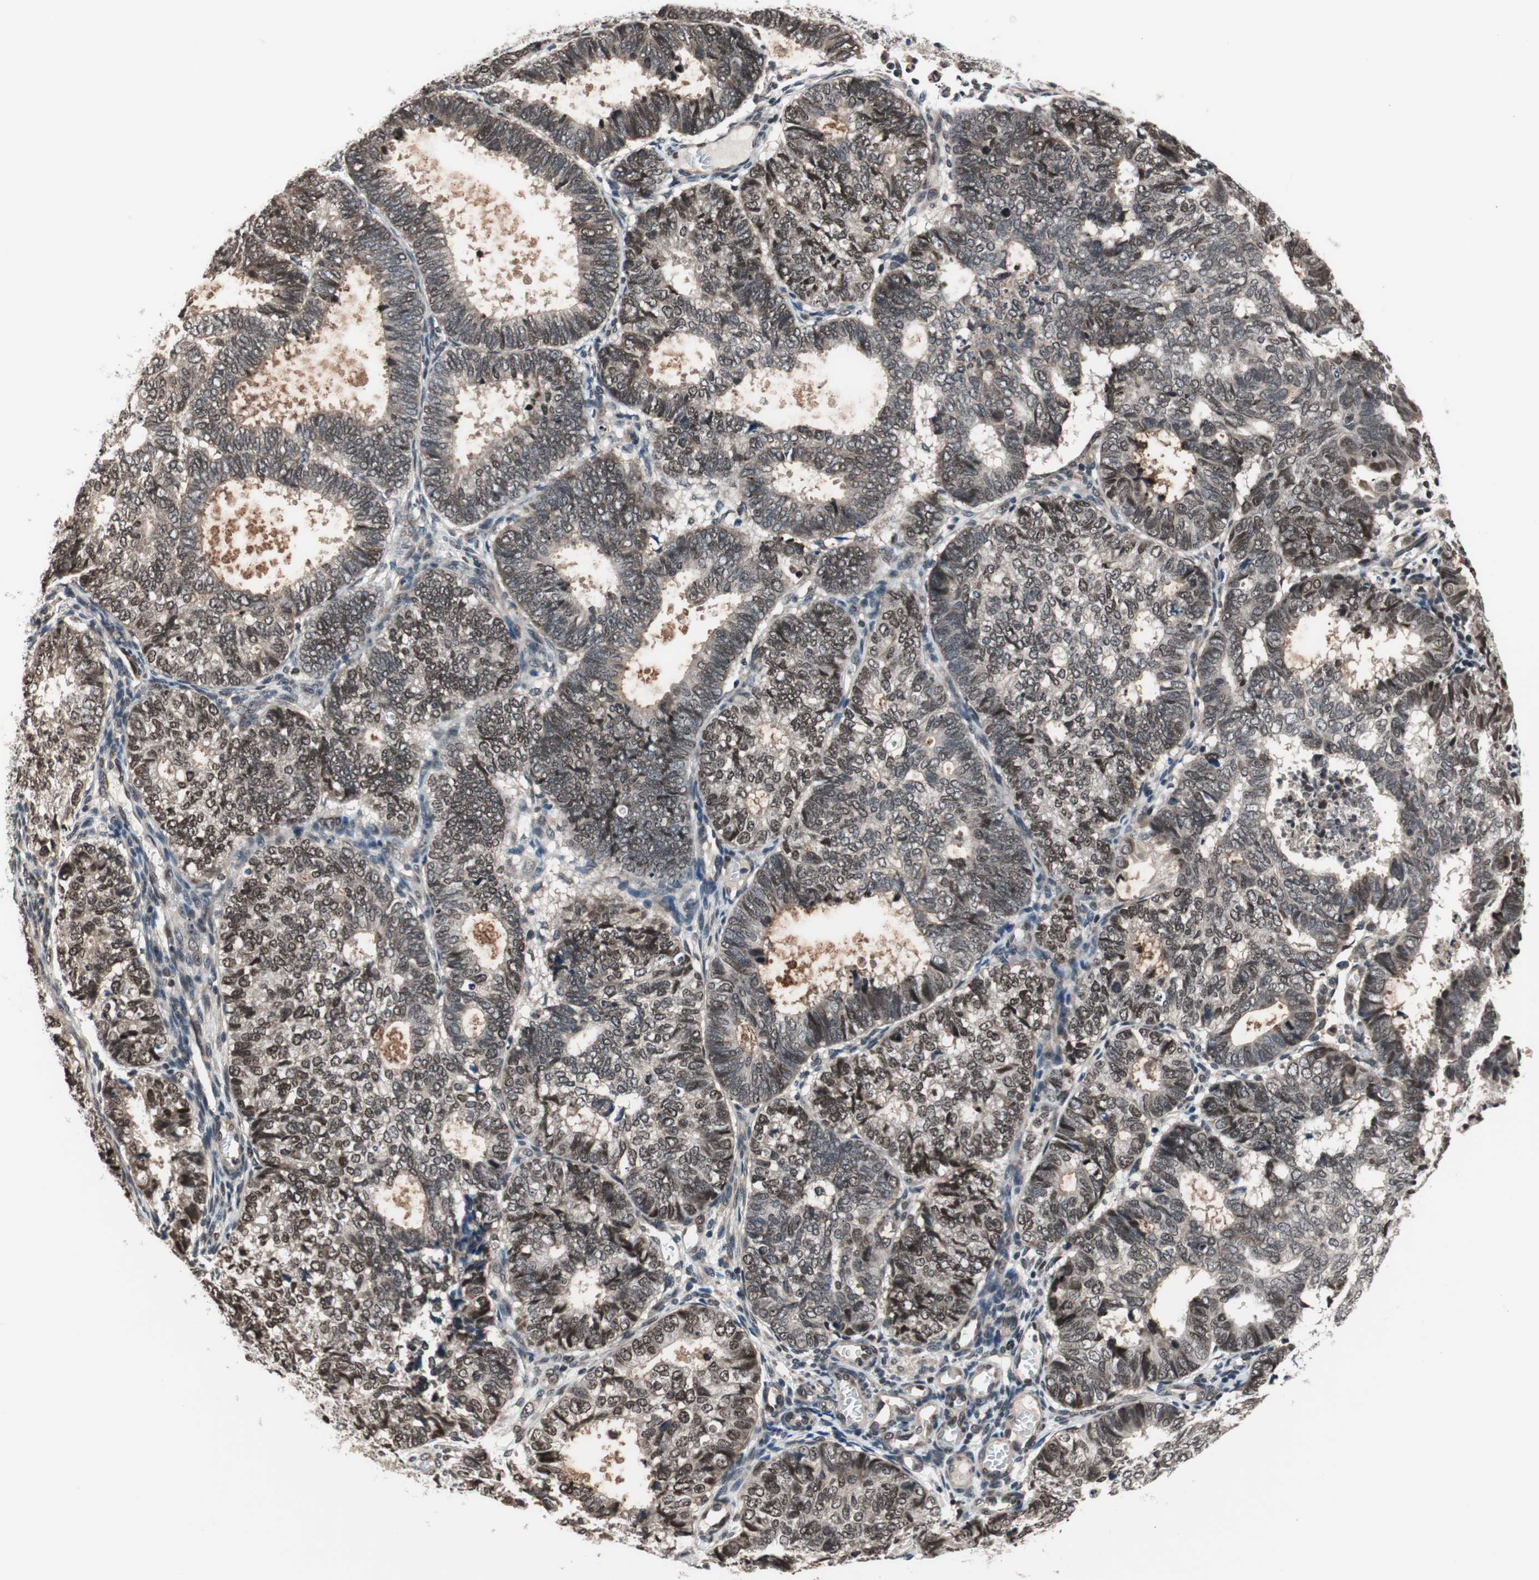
{"staining": {"intensity": "weak", "quantity": "25%-75%", "location": "nuclear"}, "tissue": "endometrial cancer", "cell_type": "Tumor cells", "image_type": "cancer", "snomed": [{"axis": "morphology", "description": "Adenocarcinoma, NOS"}, {"axis": "topography", "description": "Uterus"}], "caption": "The micrograph displays a brown stain indicating the presence of a protein in the nuclear of tumor cells in endometrial cancer.", "gene": "RFC1", "patient": {"sex": "female", "age": 60}}